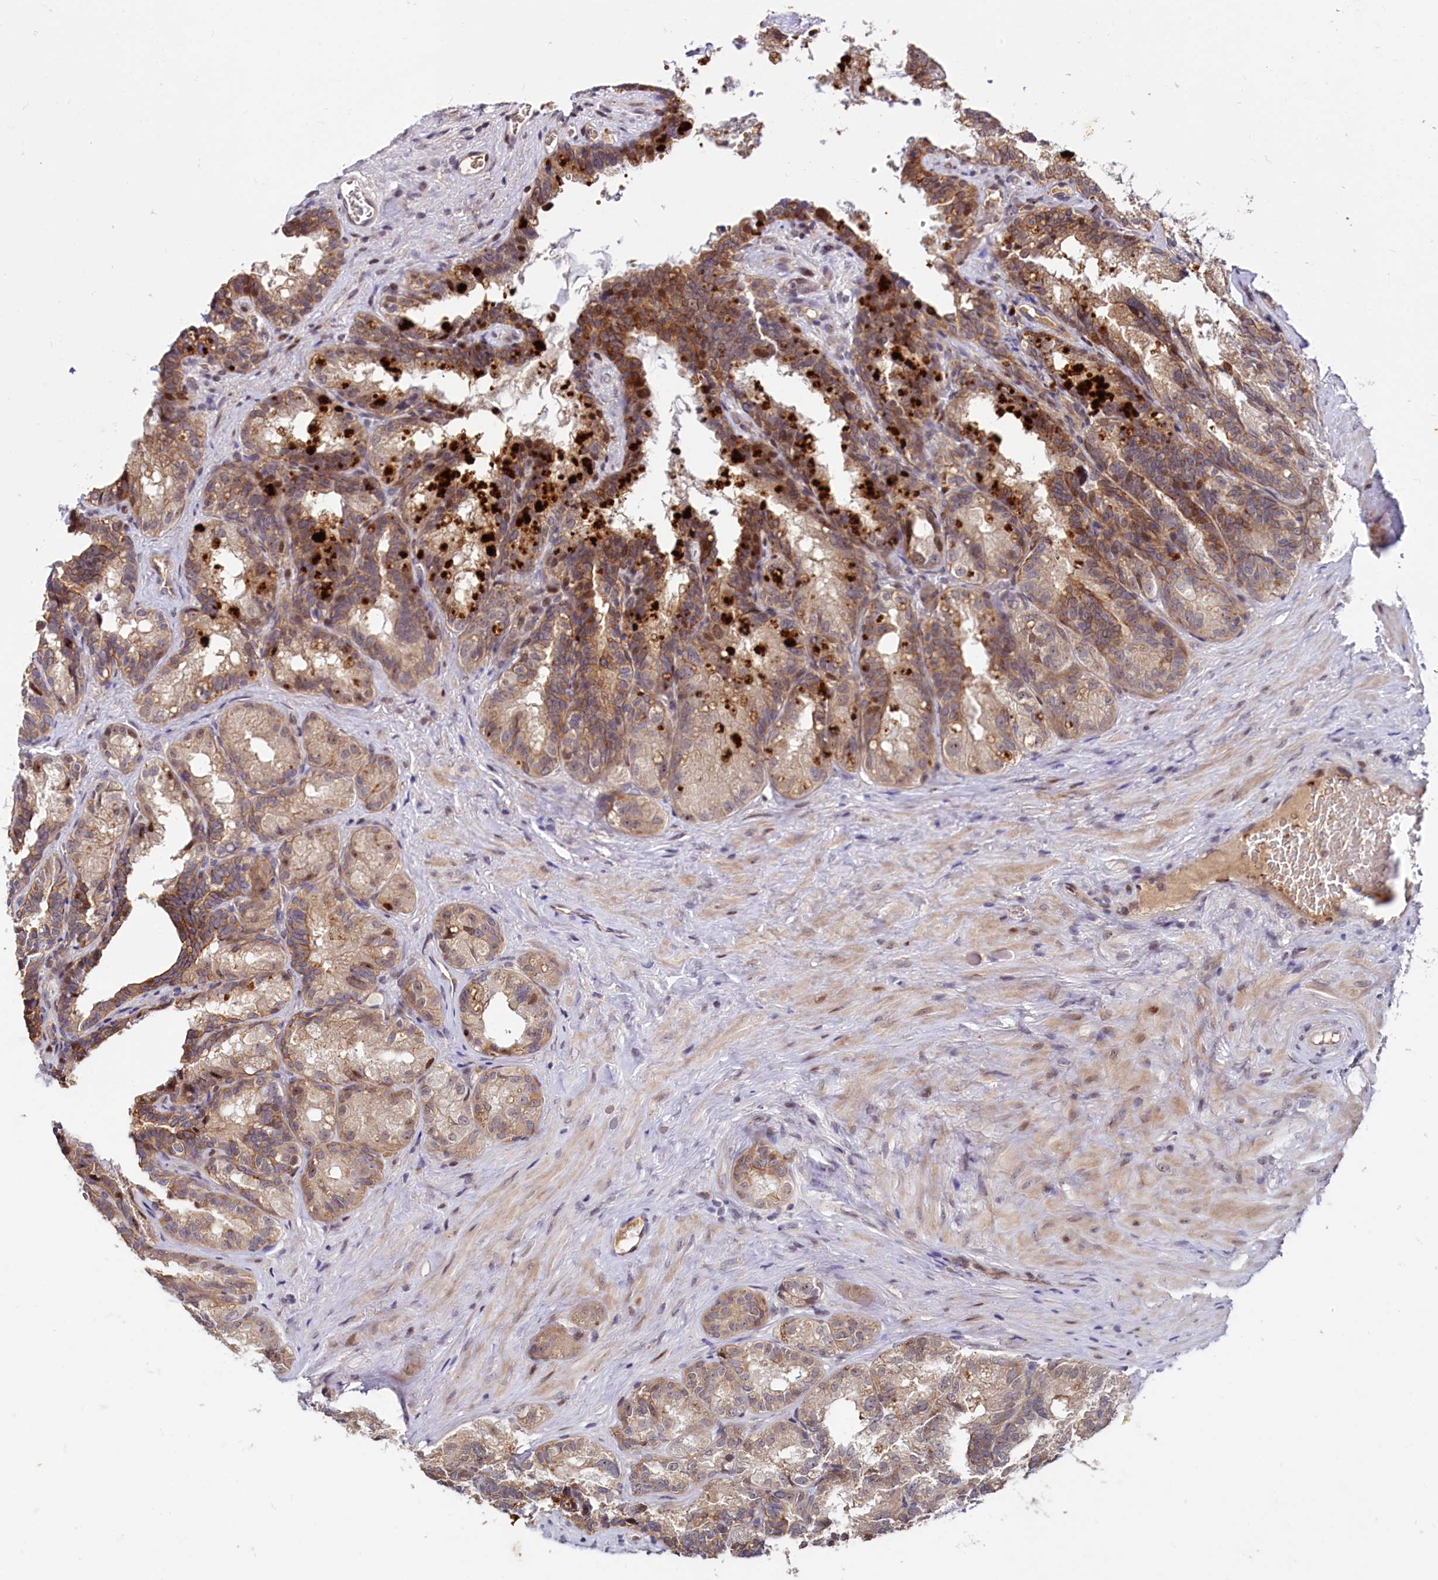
{"staining": {"intensity": "strong", "quantity": "25%-75%", "location": "cytoplasmic/membranous"}, "tissue": "seminal vesicle", "cell_type": "Glandular cells", "image_type": "normal", "snomed": [{"axis": "morphology", "description": "Normal tissue, NOS"}, {"axis": "topography", "description": "Seminal veicle"}], "caption": "Immunohistochemistry (IHC) histopathology image of benign seminal vesicle: seminal vesicle stained using immunohistochemistry (IHC) shows high levels of strong protein expression localized specifically in the cytoplasmic/membranous of glandular cells, appearing as a cytoplasmic/membranous brown color.", "gene": "N4BP2L1", "patient": {"sex": "male", "age": 60}}